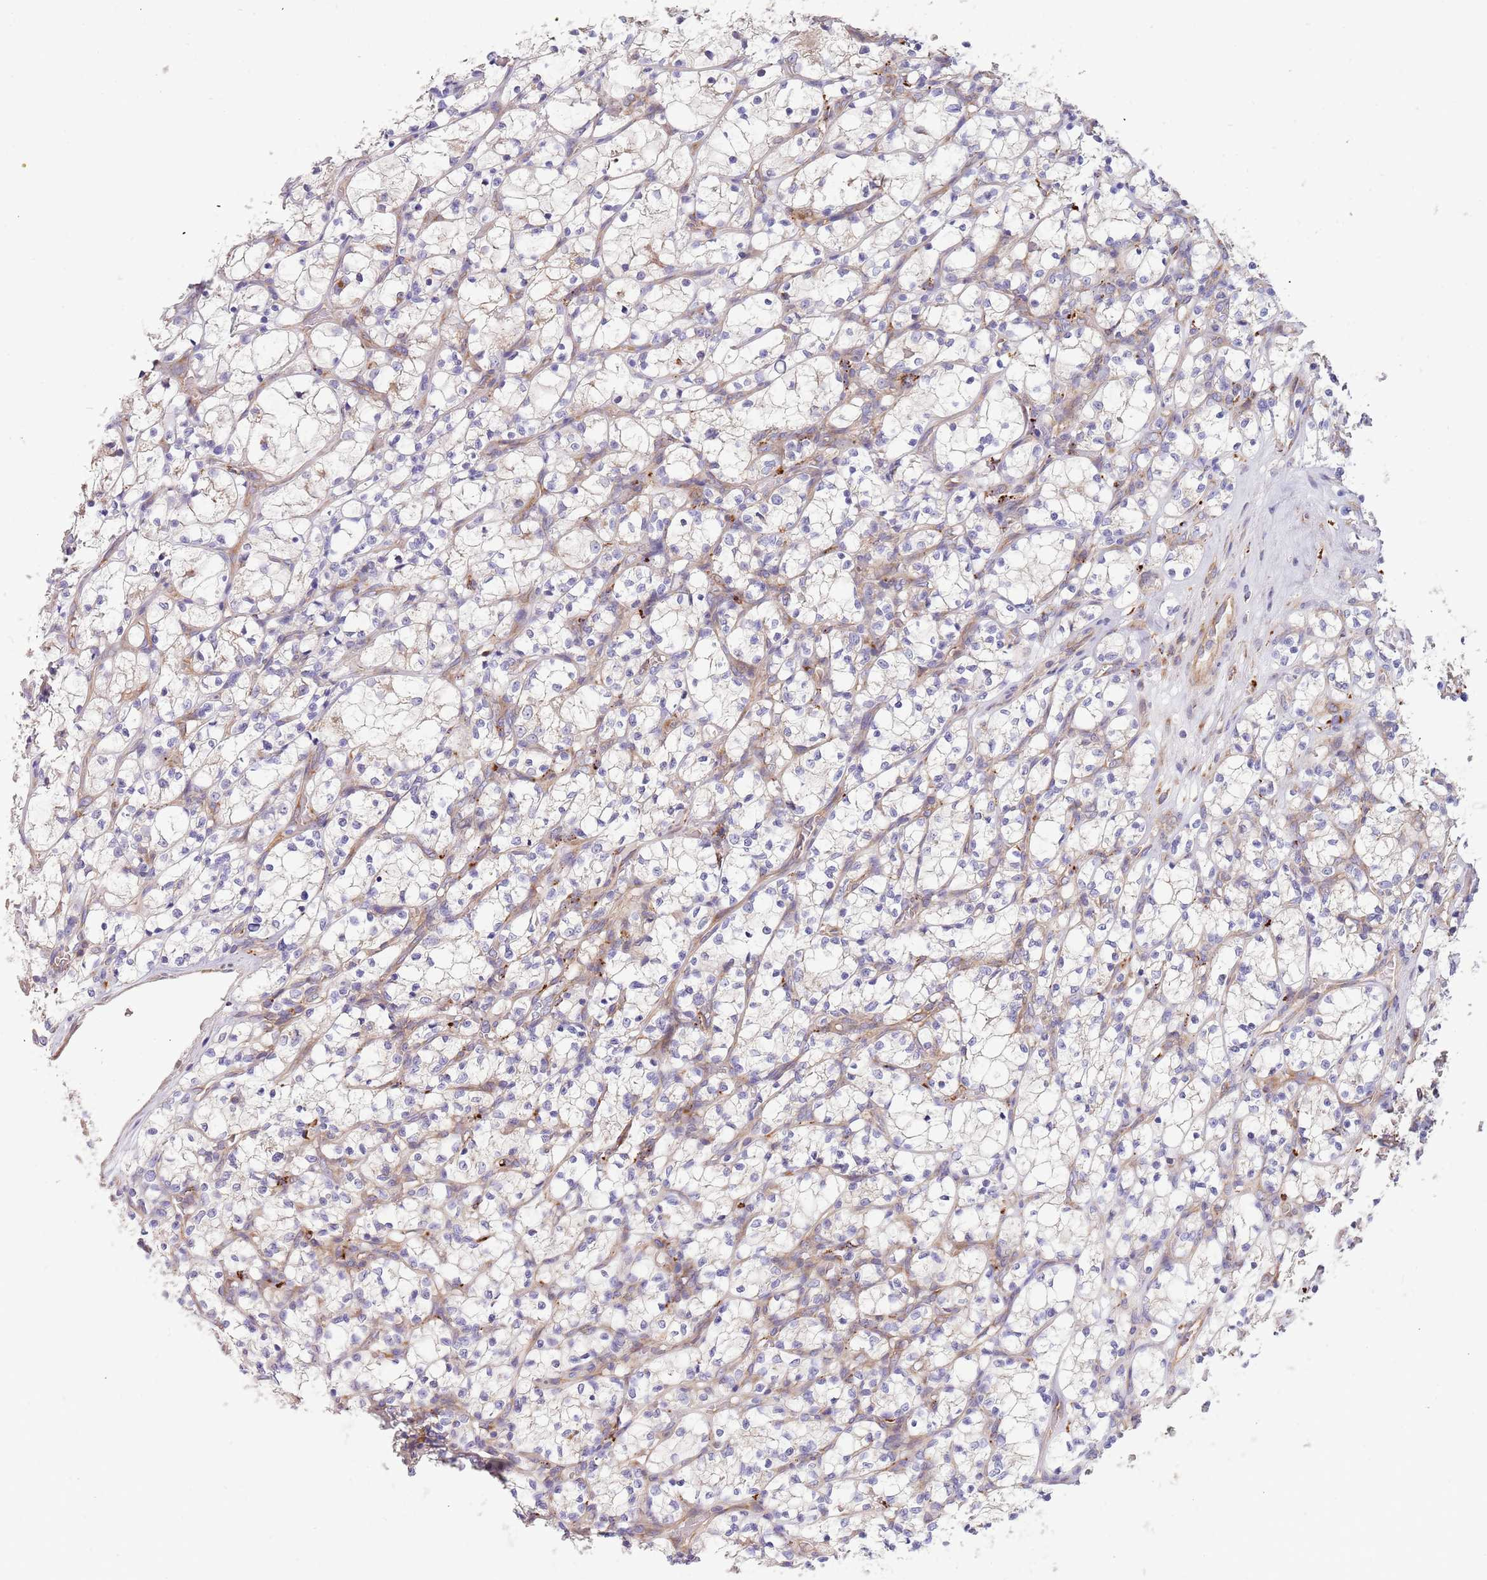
{"staining": {"intensity": "weak", "quantity": "<25%", "location": "cytoplasmic/membranous"}, "tissue": "renal cancer", "cell_type": "Tumor cells", "image_type": "cancer", "snomed": [{"axis": "morphology", "description": "Adenocarcinoma, NOS"}, {"axis": "topography", "description": "Kidney"}], "caption": "A micrograph of human renal cancer is negative for staining in tumor cells. (DAB immunohistochemistry (IHC) with hematoxylin counter stain).", "gene": "ARMCX6", "patient": {"sex": "female", "age": 69}}